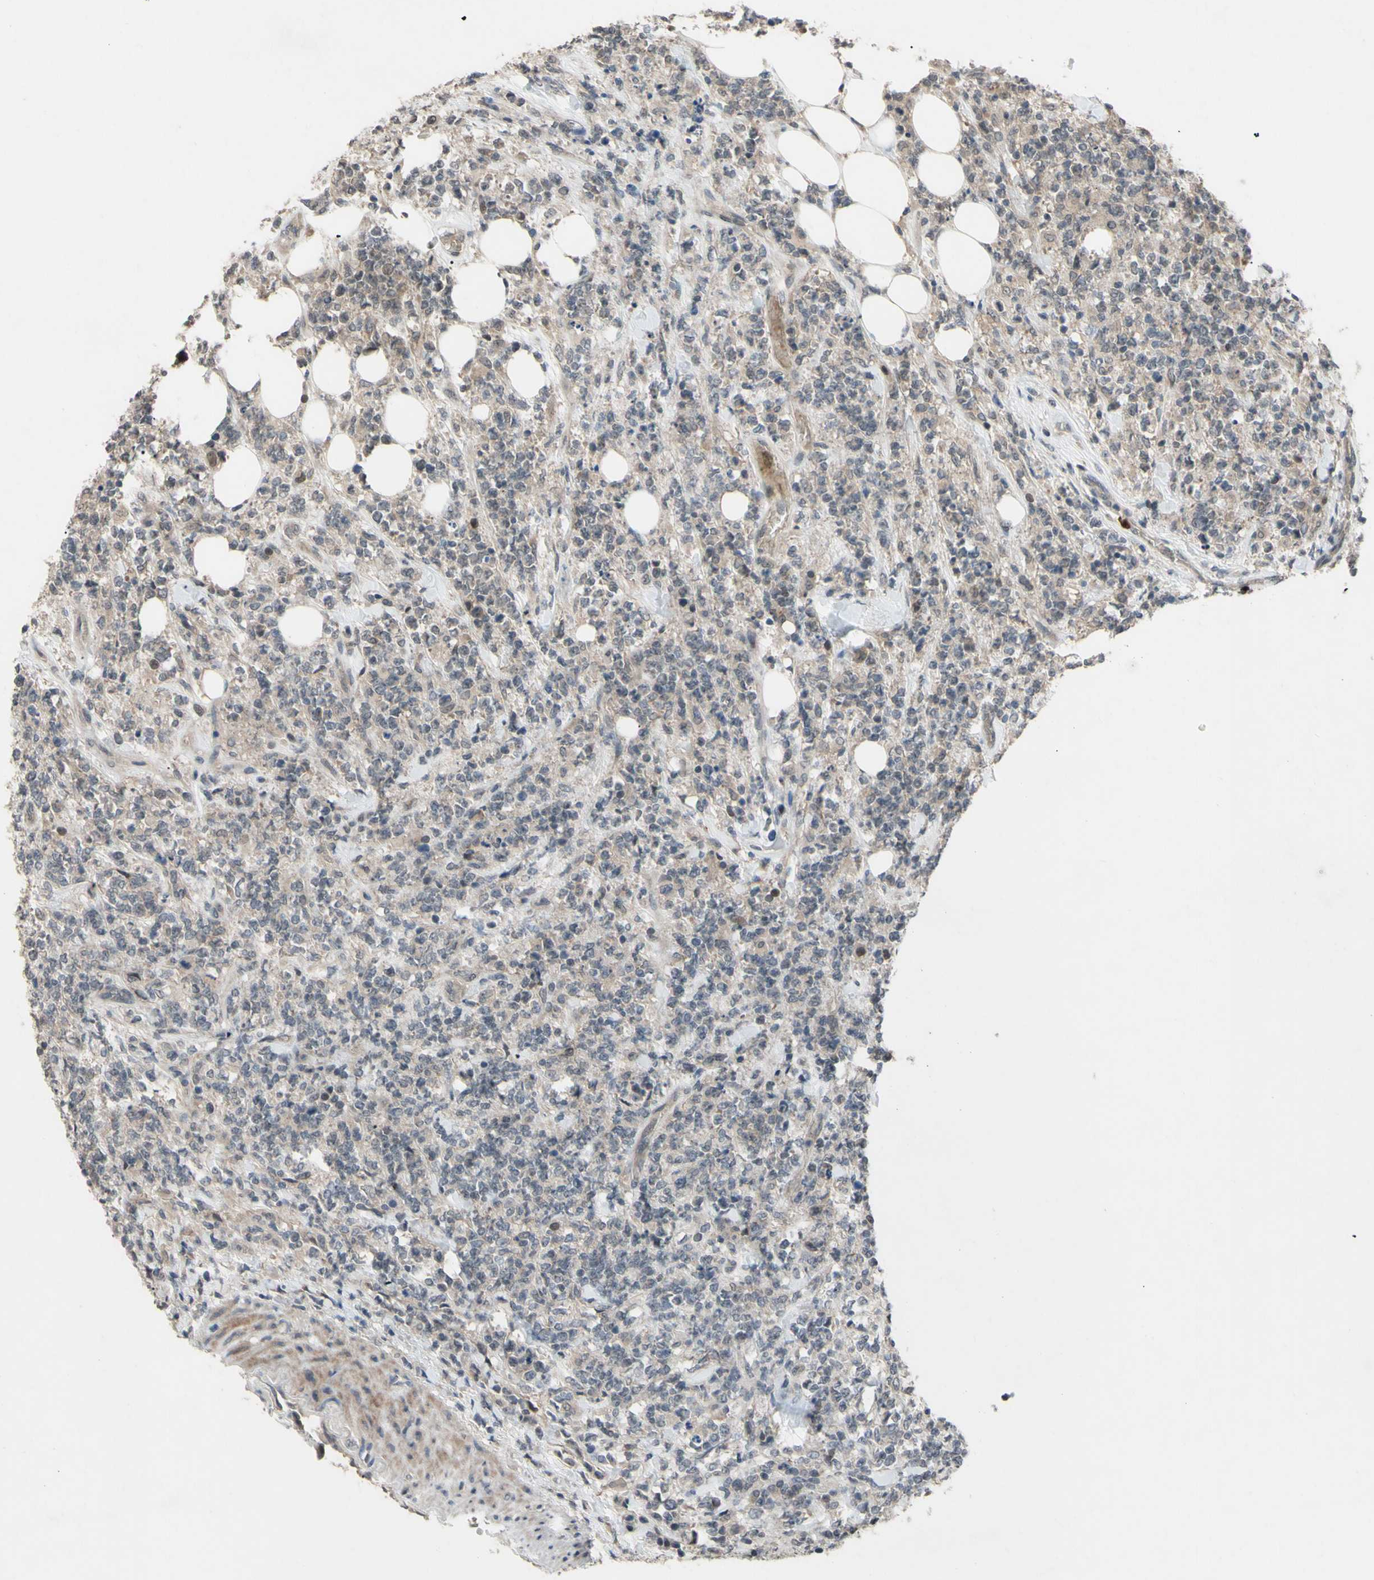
{"staining": {"intensity": "negative", "quantity": "none", "location": "none"}, "tissue": "lymphoma", "cell_type": "Tumor cells", "image_type": "cancer", "snomed": [{"axis": "morphology", "description": "Malignant lymphoma, non-Hodgkin's type, High grade"}, {"axis": "topography", "description": "Soft tissue"}], "caption": "Immunohistochemical staining of malignant lymphoma, non-Hodgkin's type (high-grade) shows no significant staining in tumor cells.", "gene": "ALK", "patient": {"sex": "male", "age": 18}}